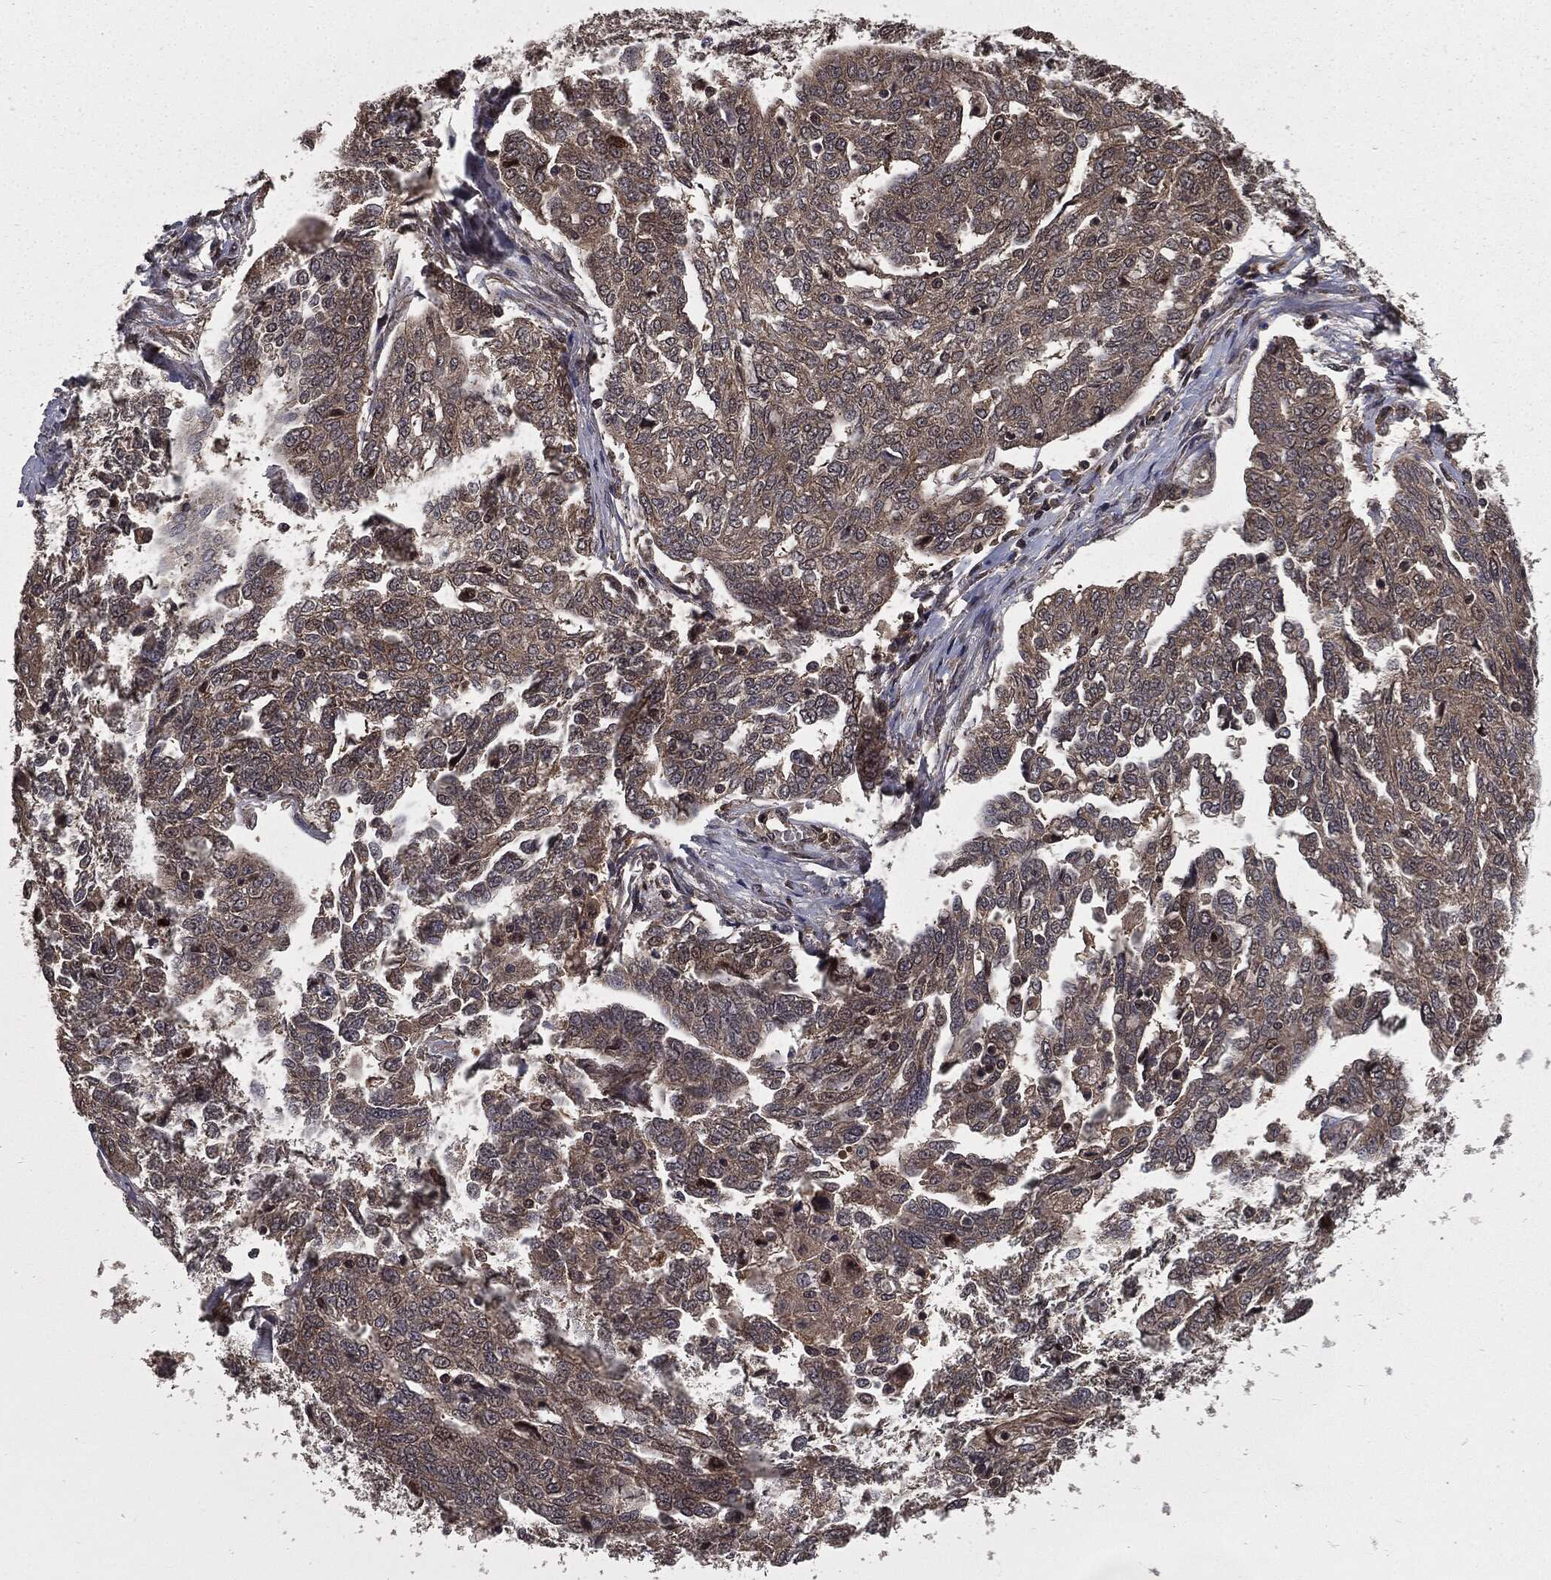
{"staining": {"intensity": "weak", "quantity": "<25%", "location": "cytoplasmic/membranous"}, "tissue": "ovarian cancer", "cell_type": "Tumor cells", "image_type": "cancer", "snomed": [{"axis": "morphology", "description": "Cystadenocarcinoma, serous, NOS"}, {"axis": "topography", "description": "Ovary"}], "caption": "DAB immunohistochemical staining of serous cystadenocarcinoma (ovarian) displays no significant positivity in tumor cells.", "gene": "PTPA", "patient": {"sex": "female", "age": 67}}